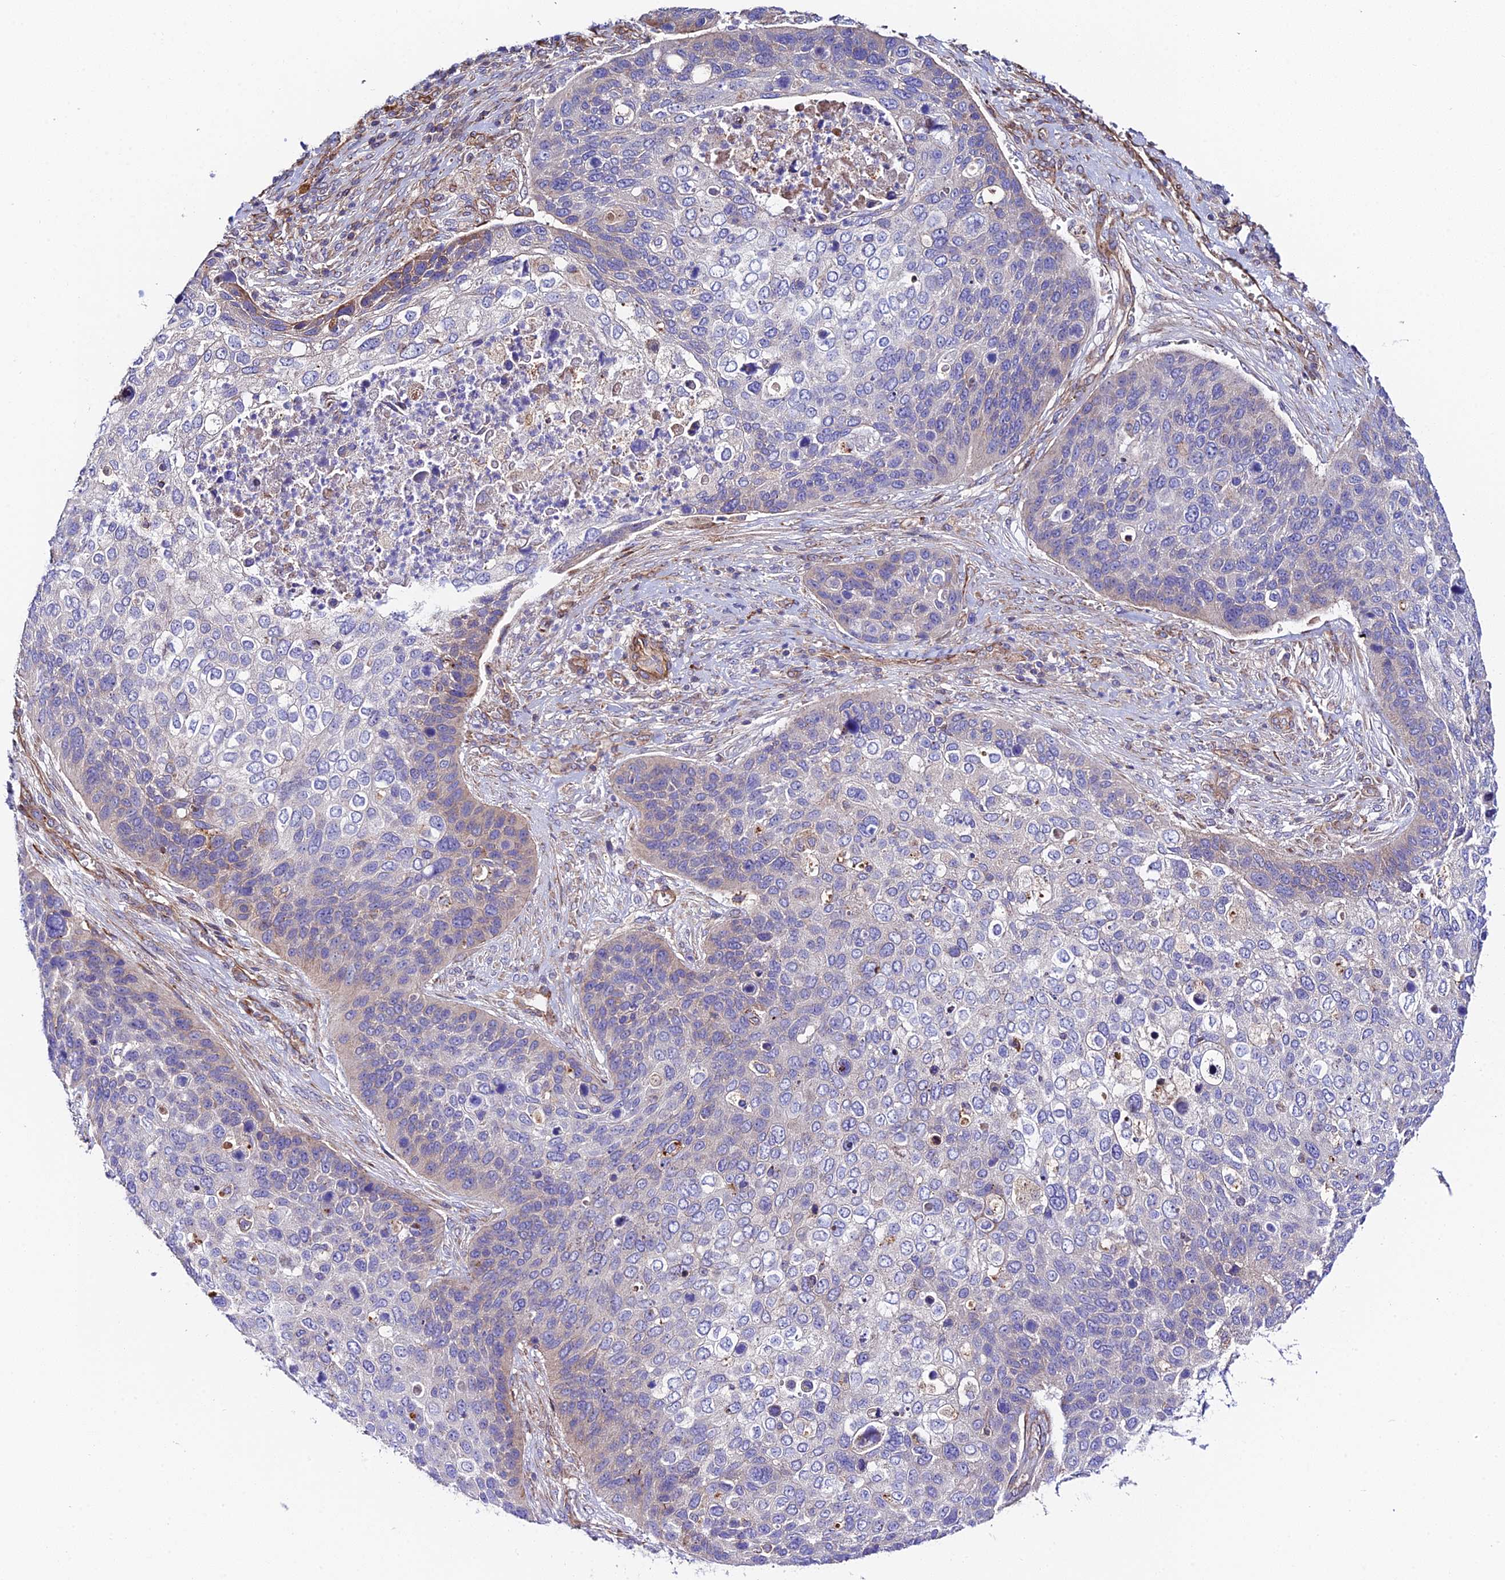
{"staining": {"intensity": "weak", "quantity": "<25%", "location": "cytoplasmic/membranous"}, "tissue": "skin cancer", "cell_type": "Tumor cells", "image_type": "cancer", "snomed": [{"axis": "morphology", "description": "Basal cell carcinoma"}, {"axis": "topography", "description": "Skin"}], "caption": "Micrograph shows no significant protein staining in tumor cells of basal cell carcinoma (skin).", "gene": "VPS13C", "patient": {"sex": "female", "age": 74}}